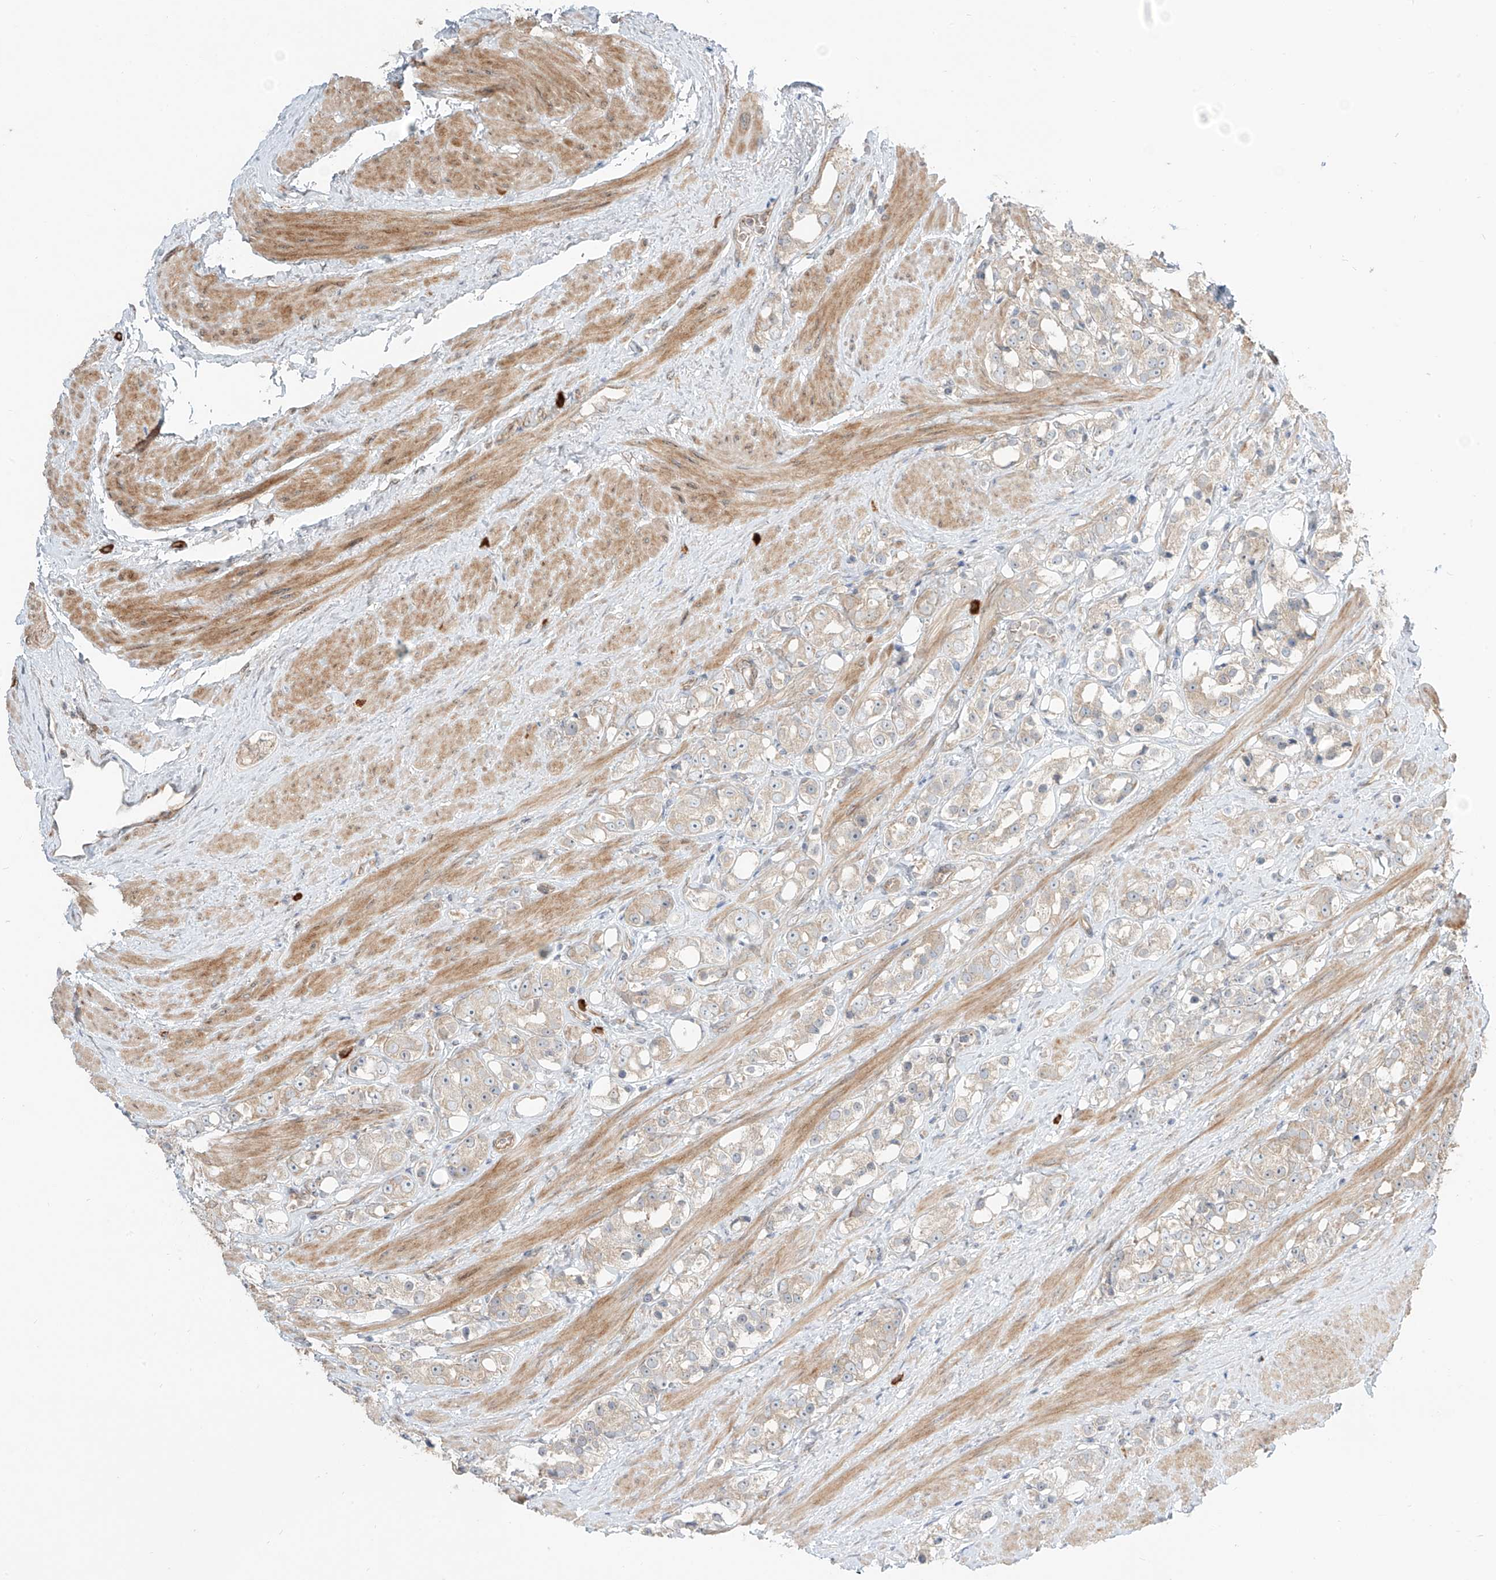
{"staining": {"intensity": "weak", "quantity": "<25%", "location": "cytoplasmic/membranous"}, "tissue": "prostate cancer", "cell_type": "Tumor cells", "image_type": "cancer", "snomed": [{"axis": "morphology", "description": "Adenocarcinoma, NOS"}, {"axis": "topography", "description": "Prostate"}], "caption": "A high-resolution histopathology image shows IHC staining of prostate cancer, which shows no significant expression in tumor cells.", "gene": "CEP162", "patient": {"sex": "male", "age": 79}}